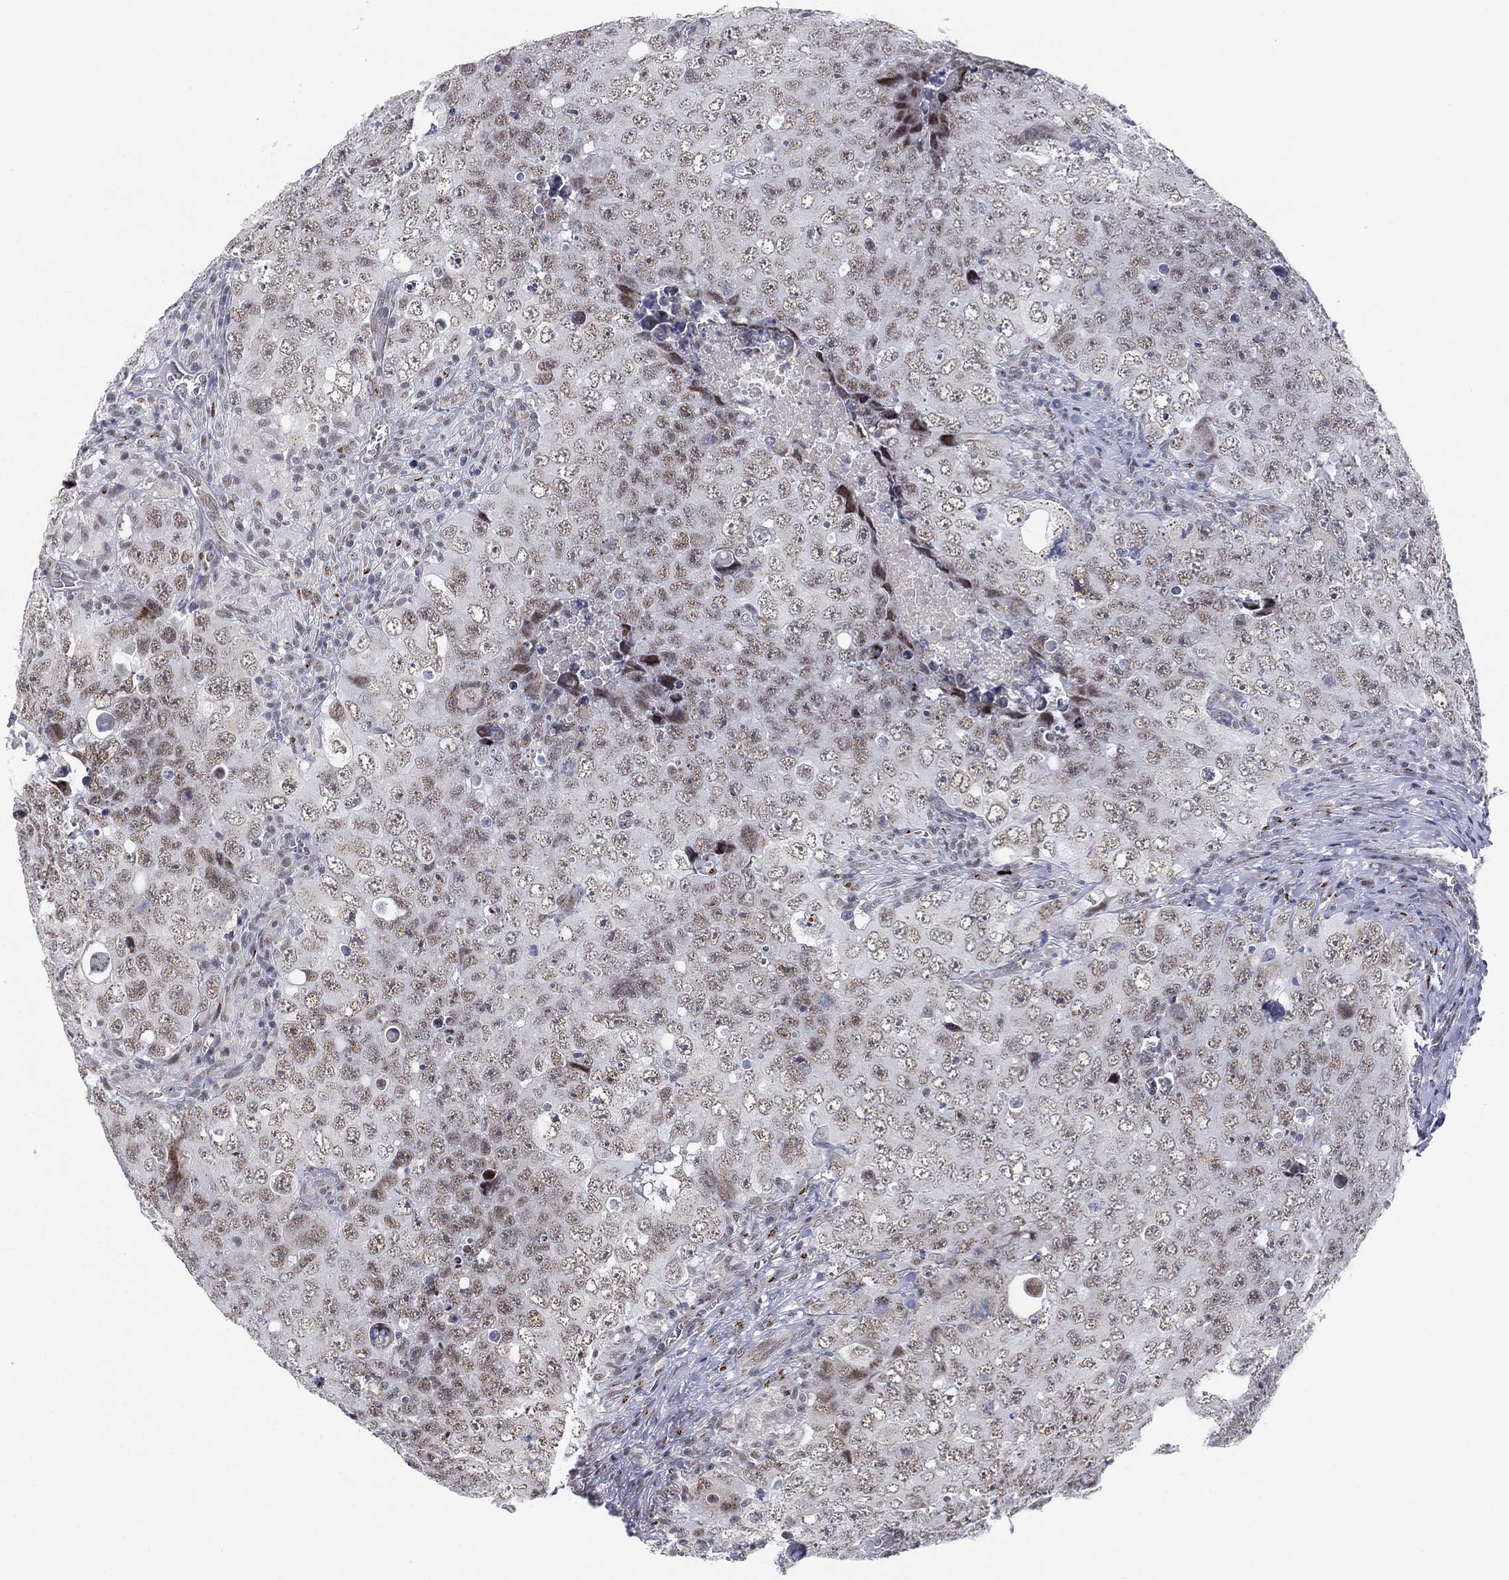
{"staining": {"intensity": "negative", "quantity": "none", "location": "none"}, "tissue": "testis cancer", "cell_type": "Tumor cells", "image_type": "cancer", "snomed": [{"axis": "morphology", "description": "Seminoma, NOS"}, {"axis": "topography", "description": "Testis"}], "caption": "Immunohistochemistry of human testis cancer (seminoma) reveals no expression in tumor cells.", "gene": "CD177", "patient": {"sex": "male", "age": 34}}